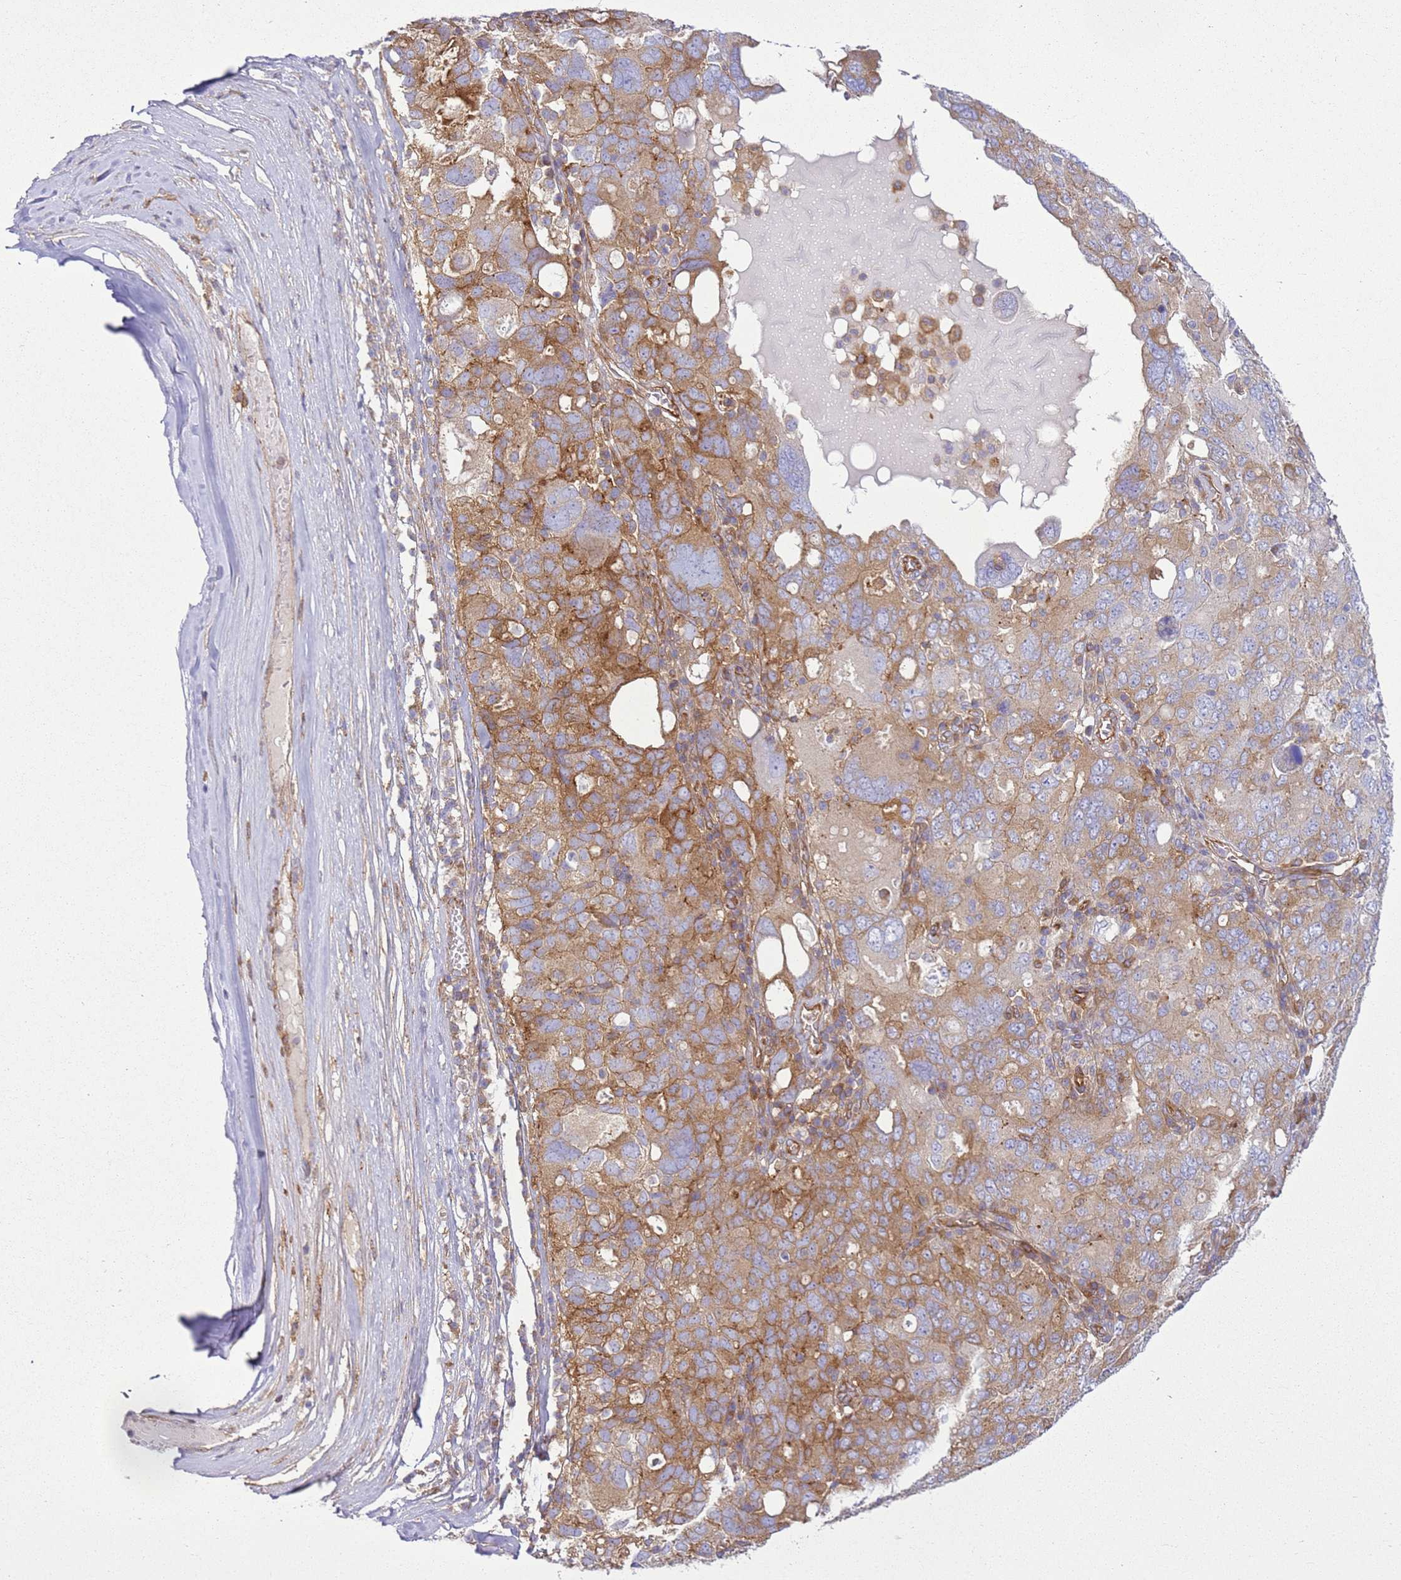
{"staining": {"intensity": "moderate", "quantity": "<25%", "location": "cytoplasmic/membranous"}, "tissue": "ovarian cancer", "cell_type": "Tumor cells", "image_type": "cancer", "snomed": [{"axis": "morphology", "description": "Carcinoma, endometroid"}, {"axis": "topography", "description": "Ovary"}], "caption": "Endometroid carcinoma (ovarian) stained with DAB (3,3'-diaminobenzidine) IHC exhibits low levels of moderate cytoplasmic/membranous expression in approximately <25% of tumor cells.", "gene": "SNX21", "patient": {"sex": "female", "age": 62}}